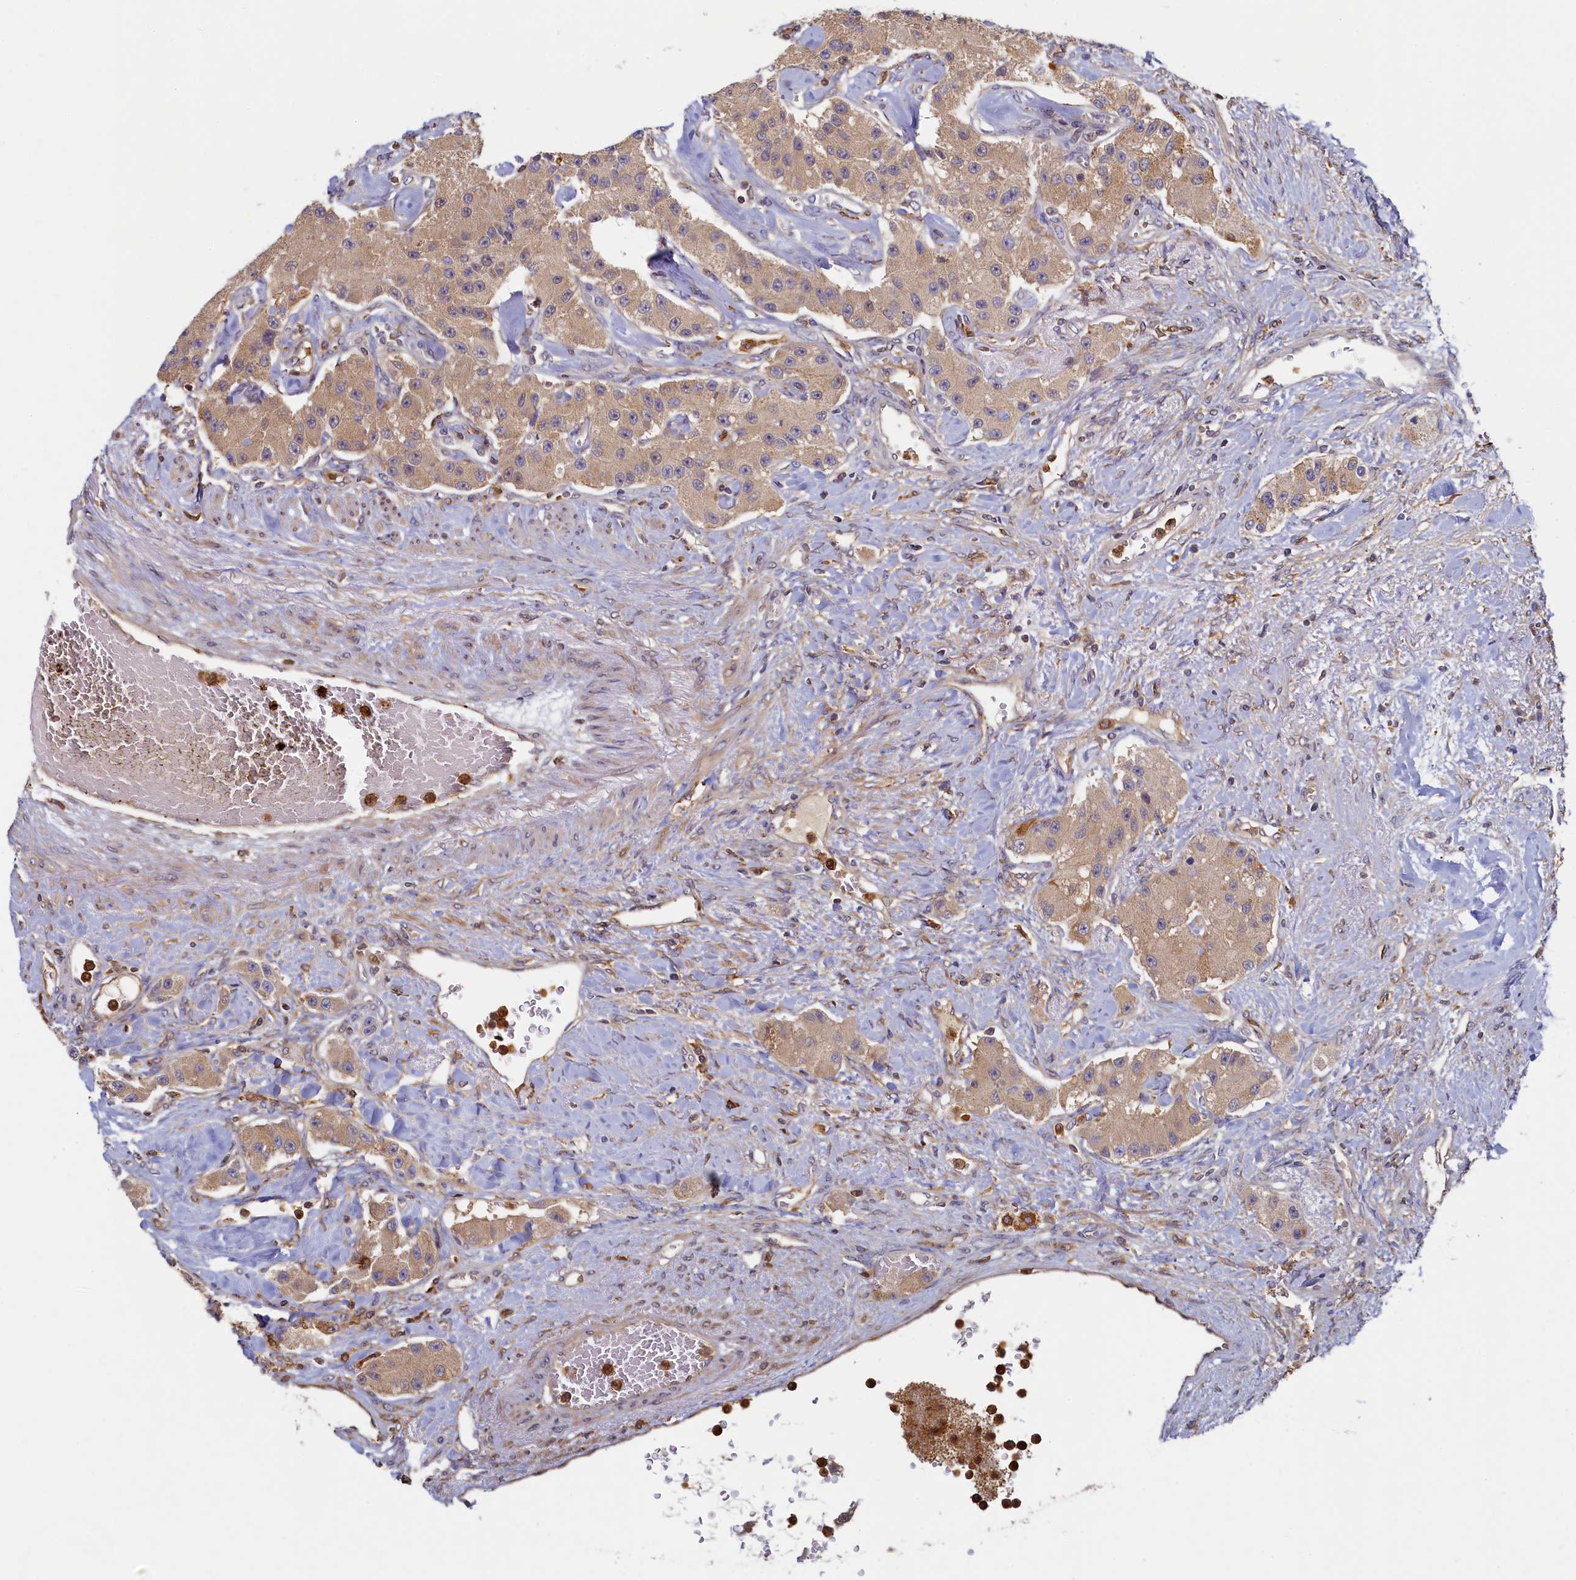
{"staining": {"intensity": "moderate", "quantity": ">75%", "location": "cytoplasmic/membranous"}, "tissue": "carcinoid", "cell_type": "Tumor cells", "image_type": "cancer", "snomed": [{"axis": "morphology", "description": "Carcinoid, malignant, NOS"}, {"axis": "topography", "description": "Pancreas"}], "caption": "Protein expression analysis of malignant carcinoid shows moderate cytoplasmic/membranous expression in about >75% of tumor cells.", "gene": "TIMM8B", "patient": {"sex": "male", "age": 41}}